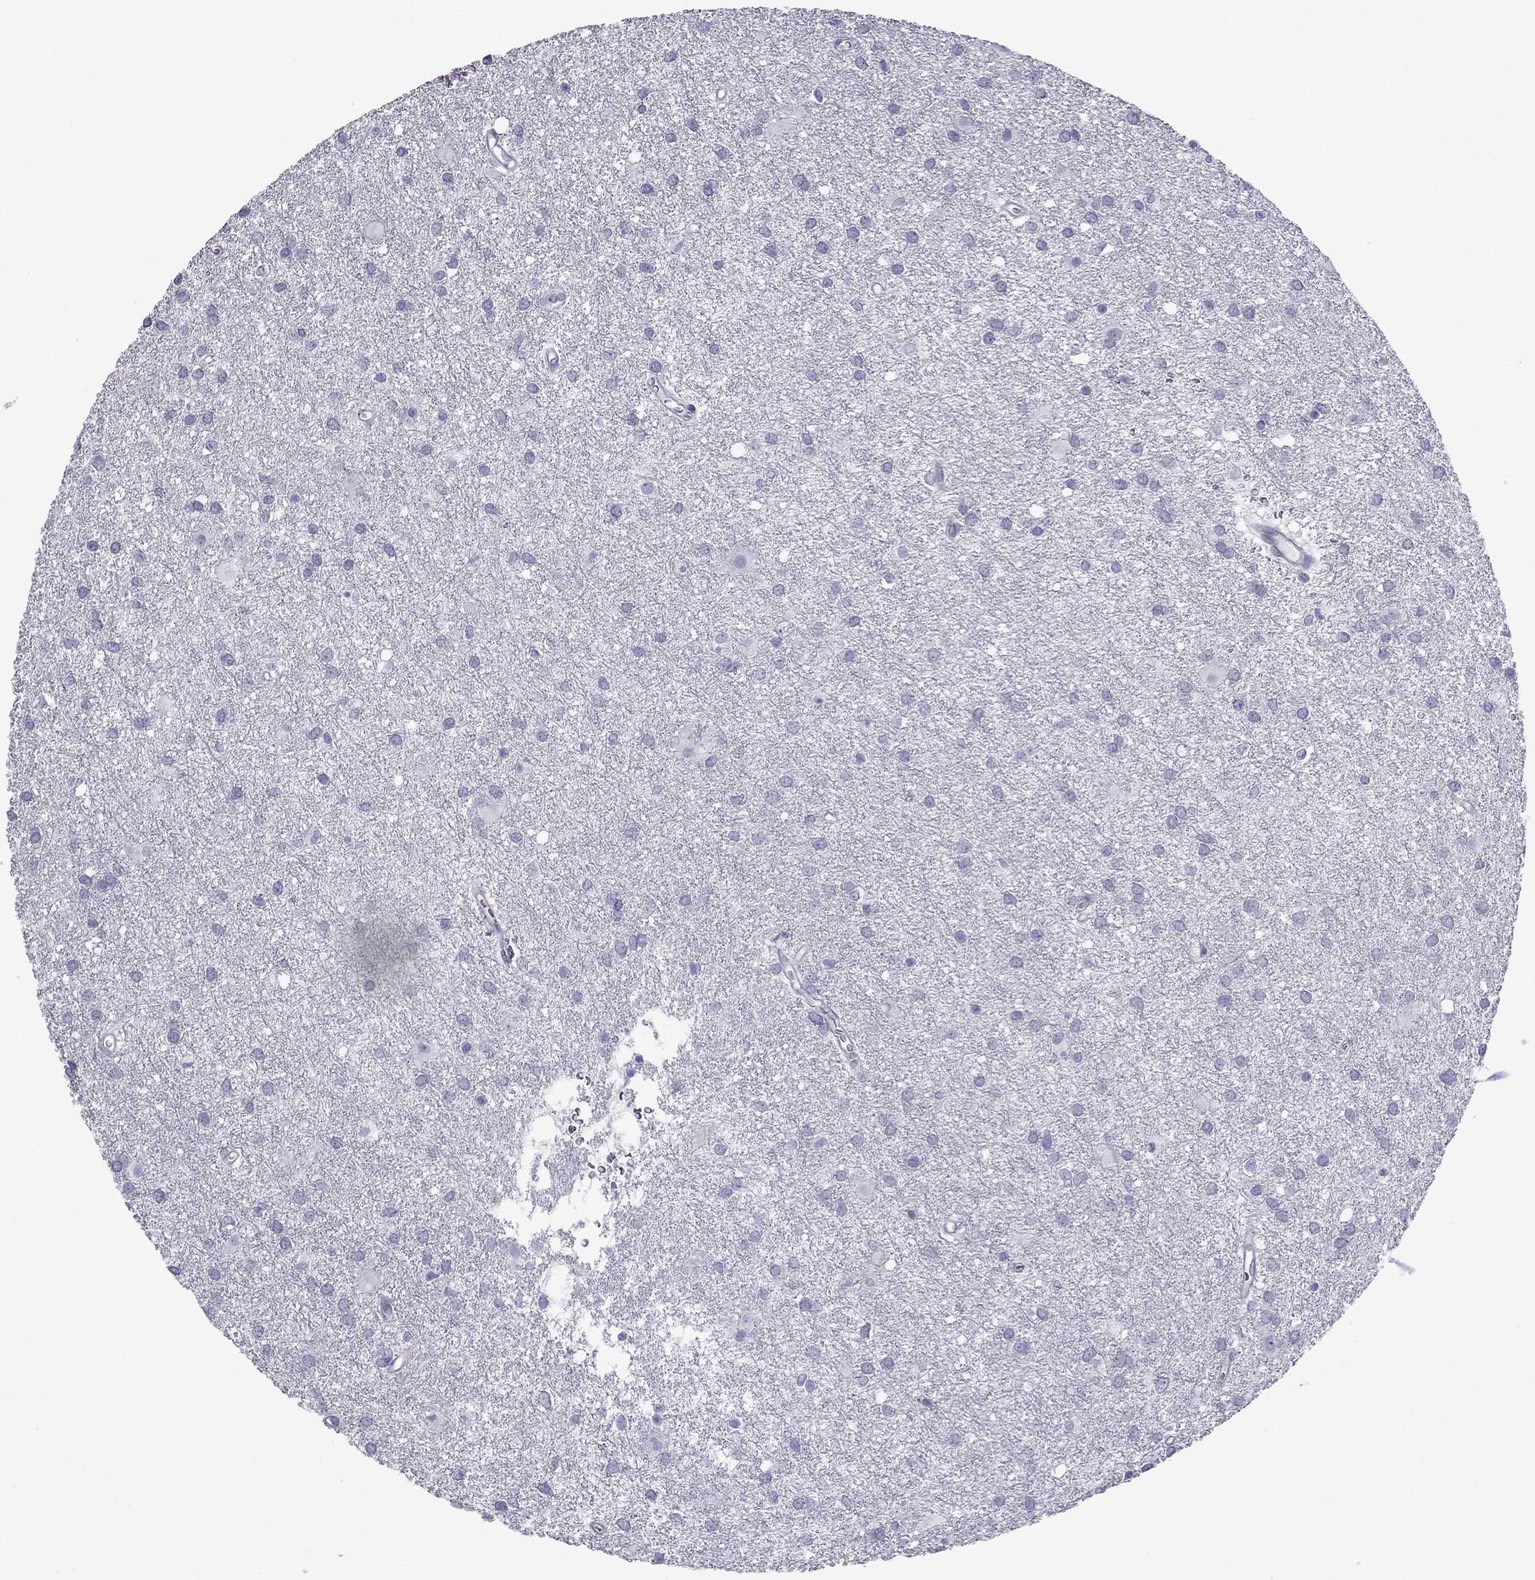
{"staining": {"intensity": "negative", "quantity": "none", "location": "none"}, "tissue": "glioma", "cell_type": "Tumor cells", "image_type": "cancer", "snomed": [{"axis": "morphology", "description": "Glioma, malignant, Low grade"}, {"axis": "topography", "description": "Brain"}], "caption": "Tumor cells show no significant positivity in glioma.", "gene": "GJA8", "patient": {"sex": "male", "age": 58}}